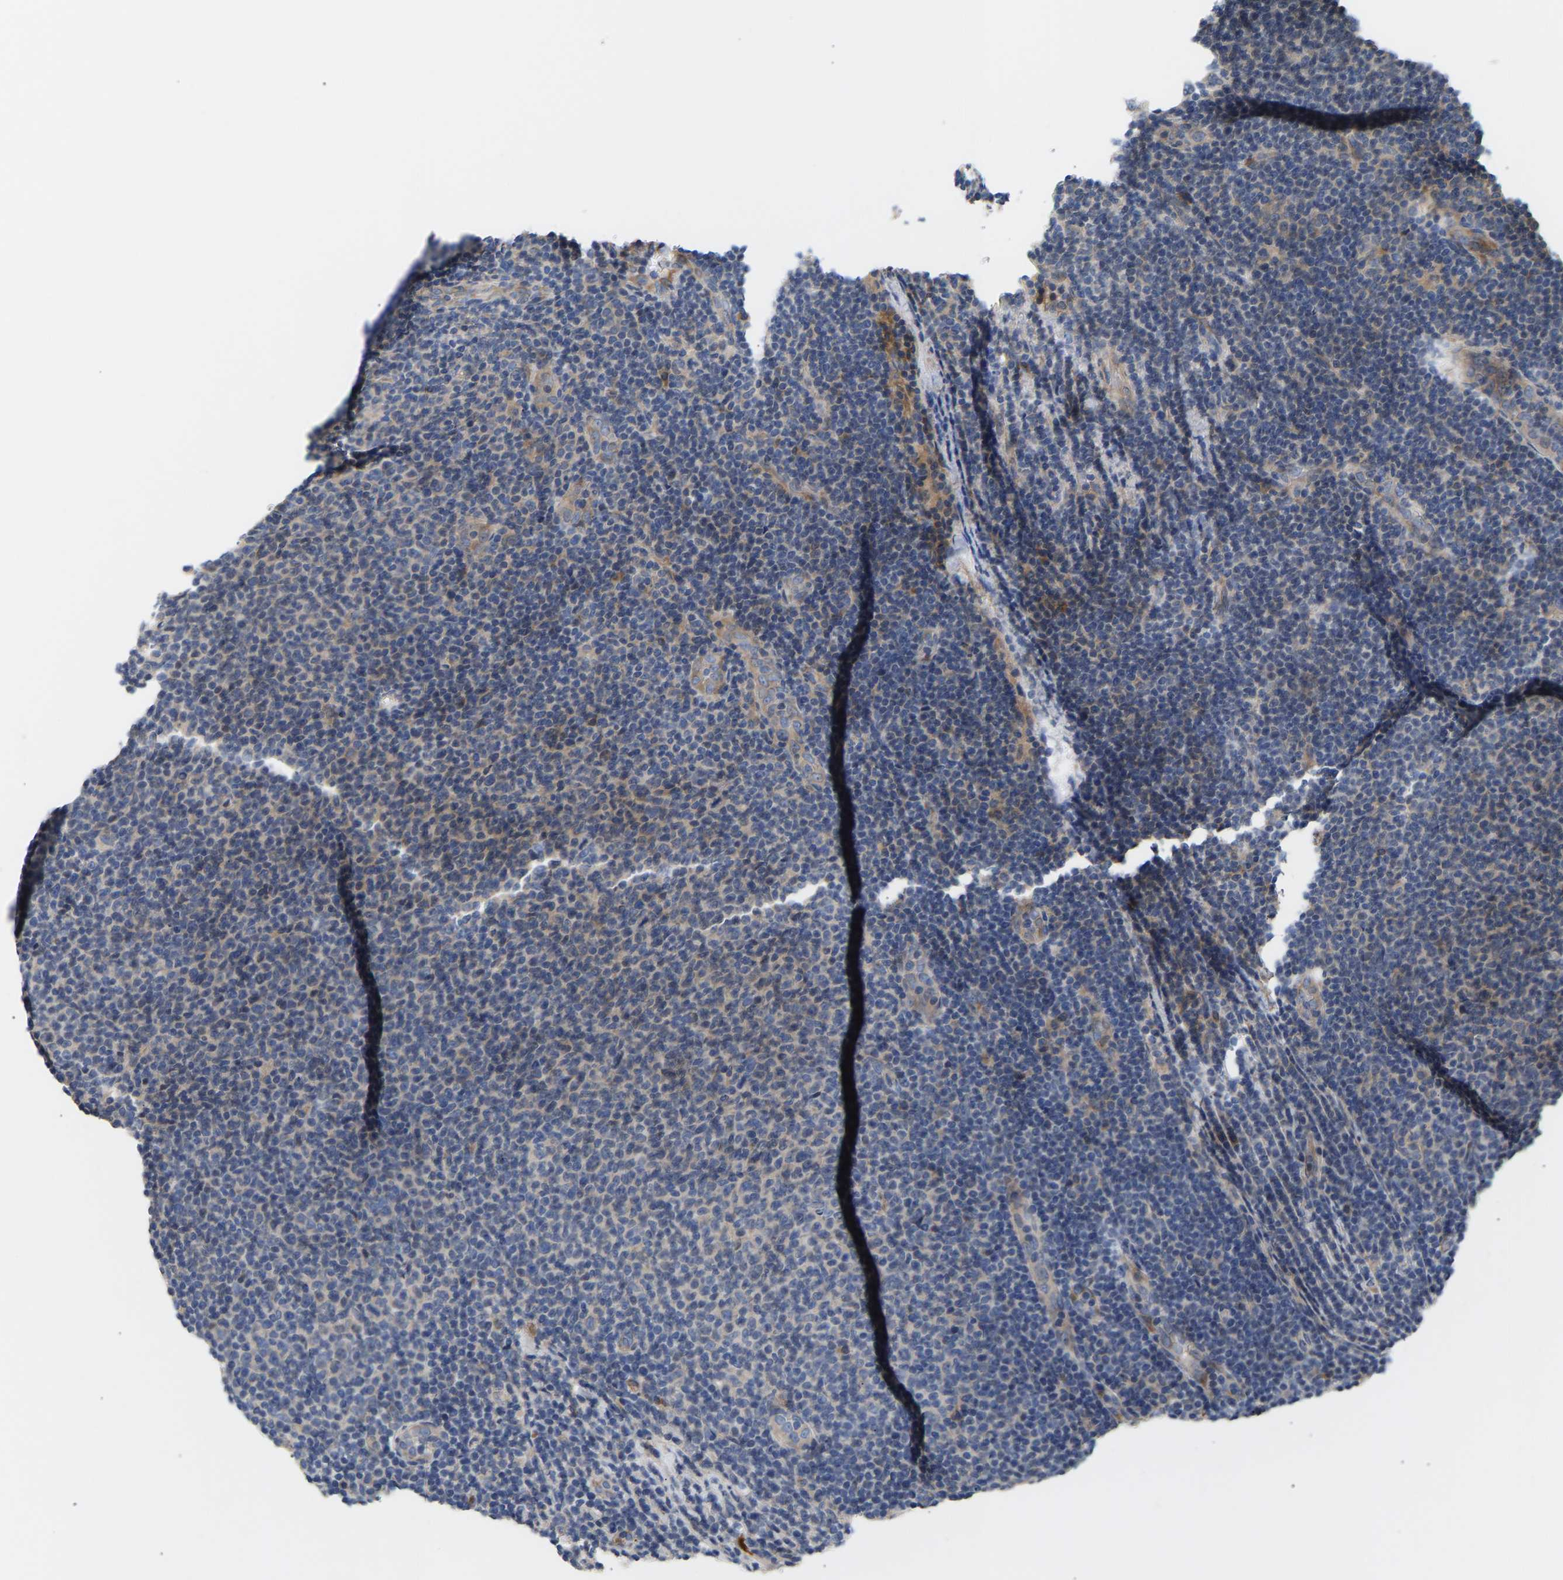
{"staining": {"intensity": "negative", "quantity": "none", "location": "none"}, "tissue": "lymphoma", "cell_type": "Tumor cells", "image_type": "cancer", "snomed": [{"axis": "morphology", "description": "Malignant lymphoma, non-Hodgkin's type, Low grade"}, {"axis": "topography", "description": "Lymph node"}], "caption": "DAB immunohistochemical staining of low-grade malignant lymphoma, non-Hodgkin's type displays no significant positivity in tumor cells.", "gene": "AIMP2", "patient": {"sex": "male", "age": 66}}